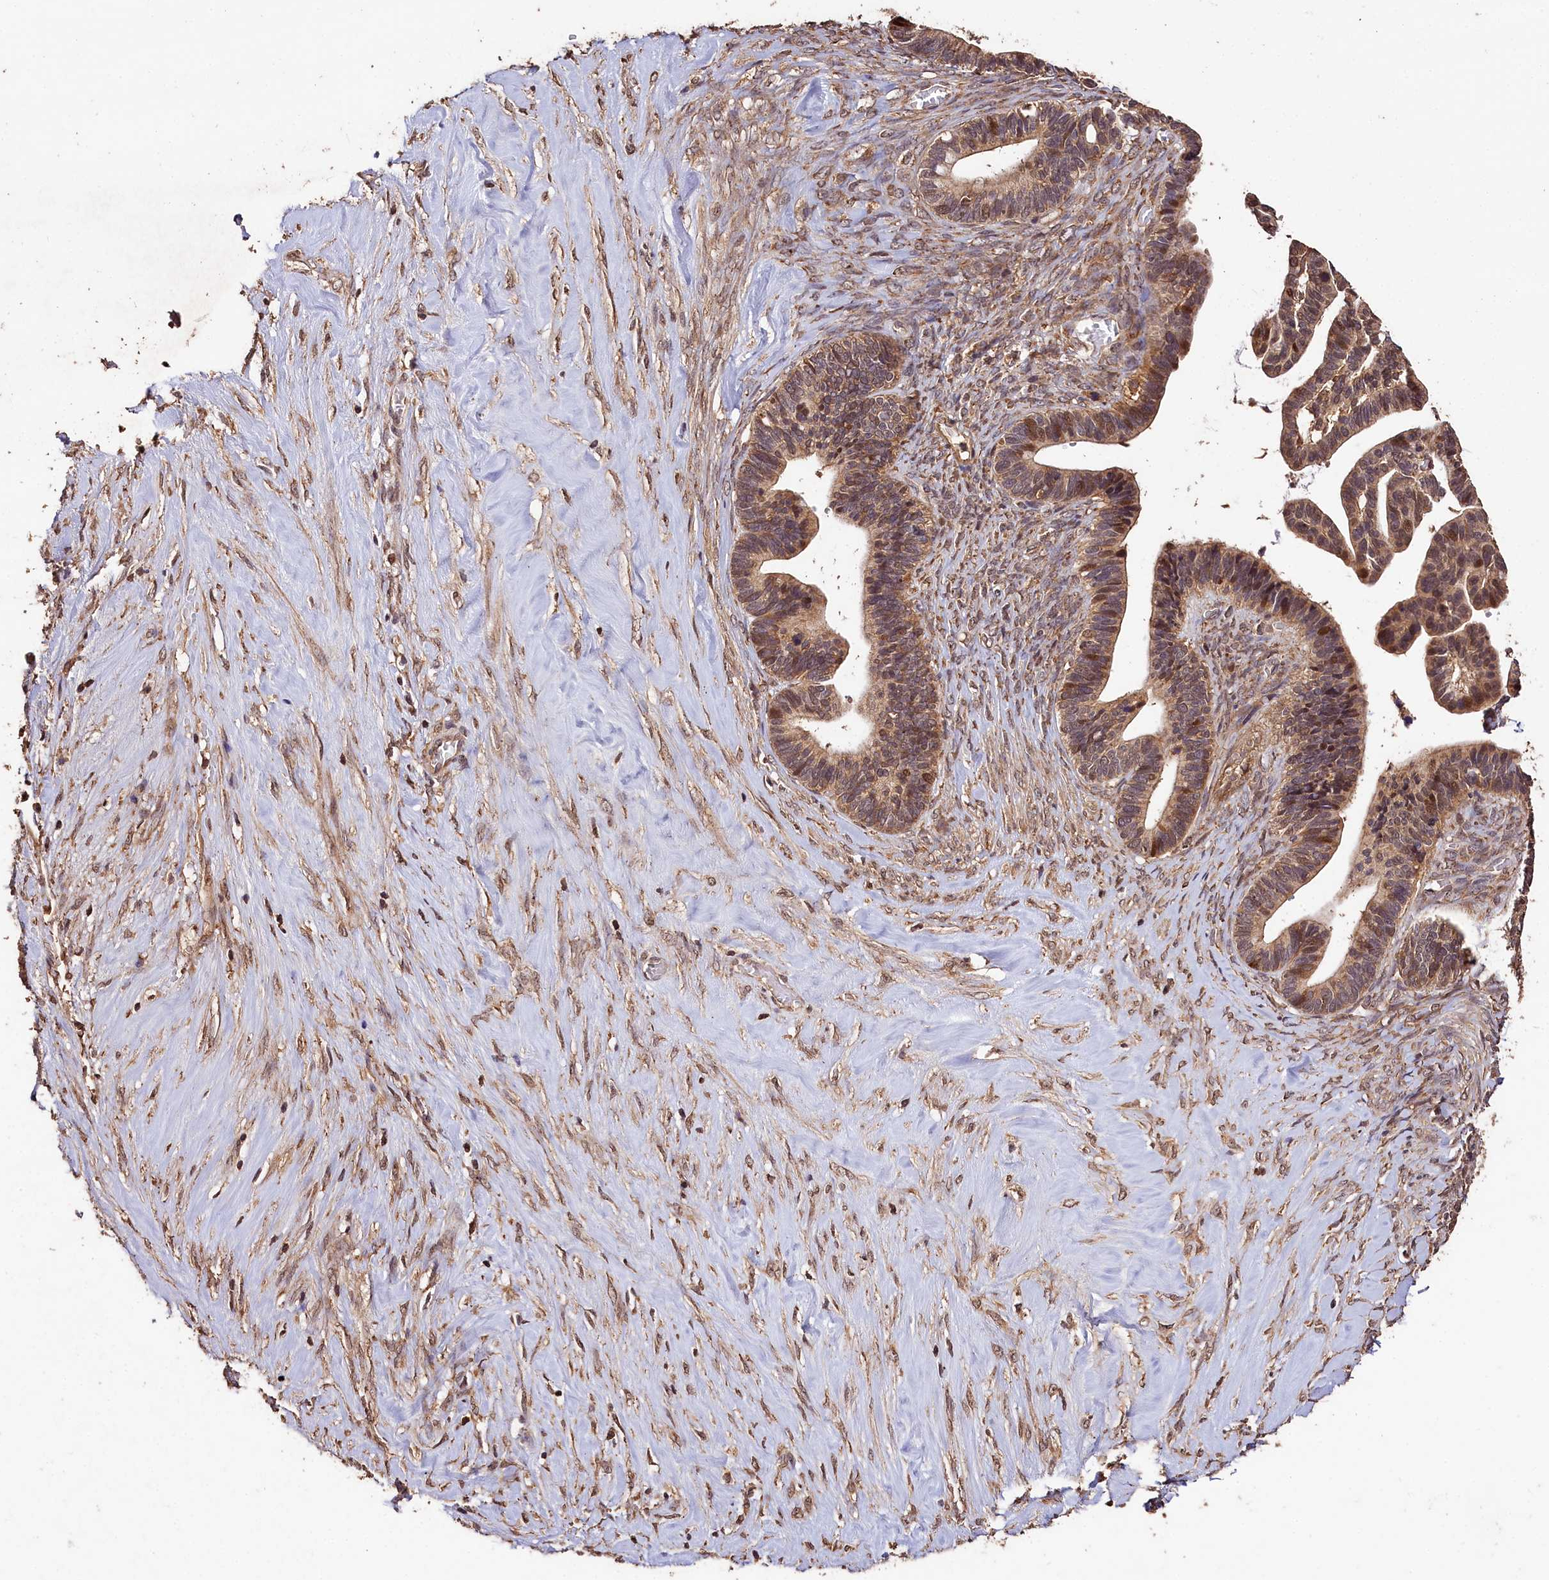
{"staining": {"intensity": "moderate", "quantity": "25%-75%", "location": "cytoplasmic/membranous,nuclear"}, "tissue": "ovarian cancer", "cell_type": "Tumor cells", "image_type": "cancer", "snomed": [{"axis": "morphology", "description": "Cystadenocarcinoma, serous, NOS"}, {"axis": "topography", "description": "Ovary"}], "caption": "Immunohistochemical staining of ovarian cancer displays medium levels of moderate cytoplasmic/membranous and nuclear protein positivity in approximately 25%-75% of tumor cells.", "gene": "KPTN", "patient": {"sex": "female", "age": 56}}